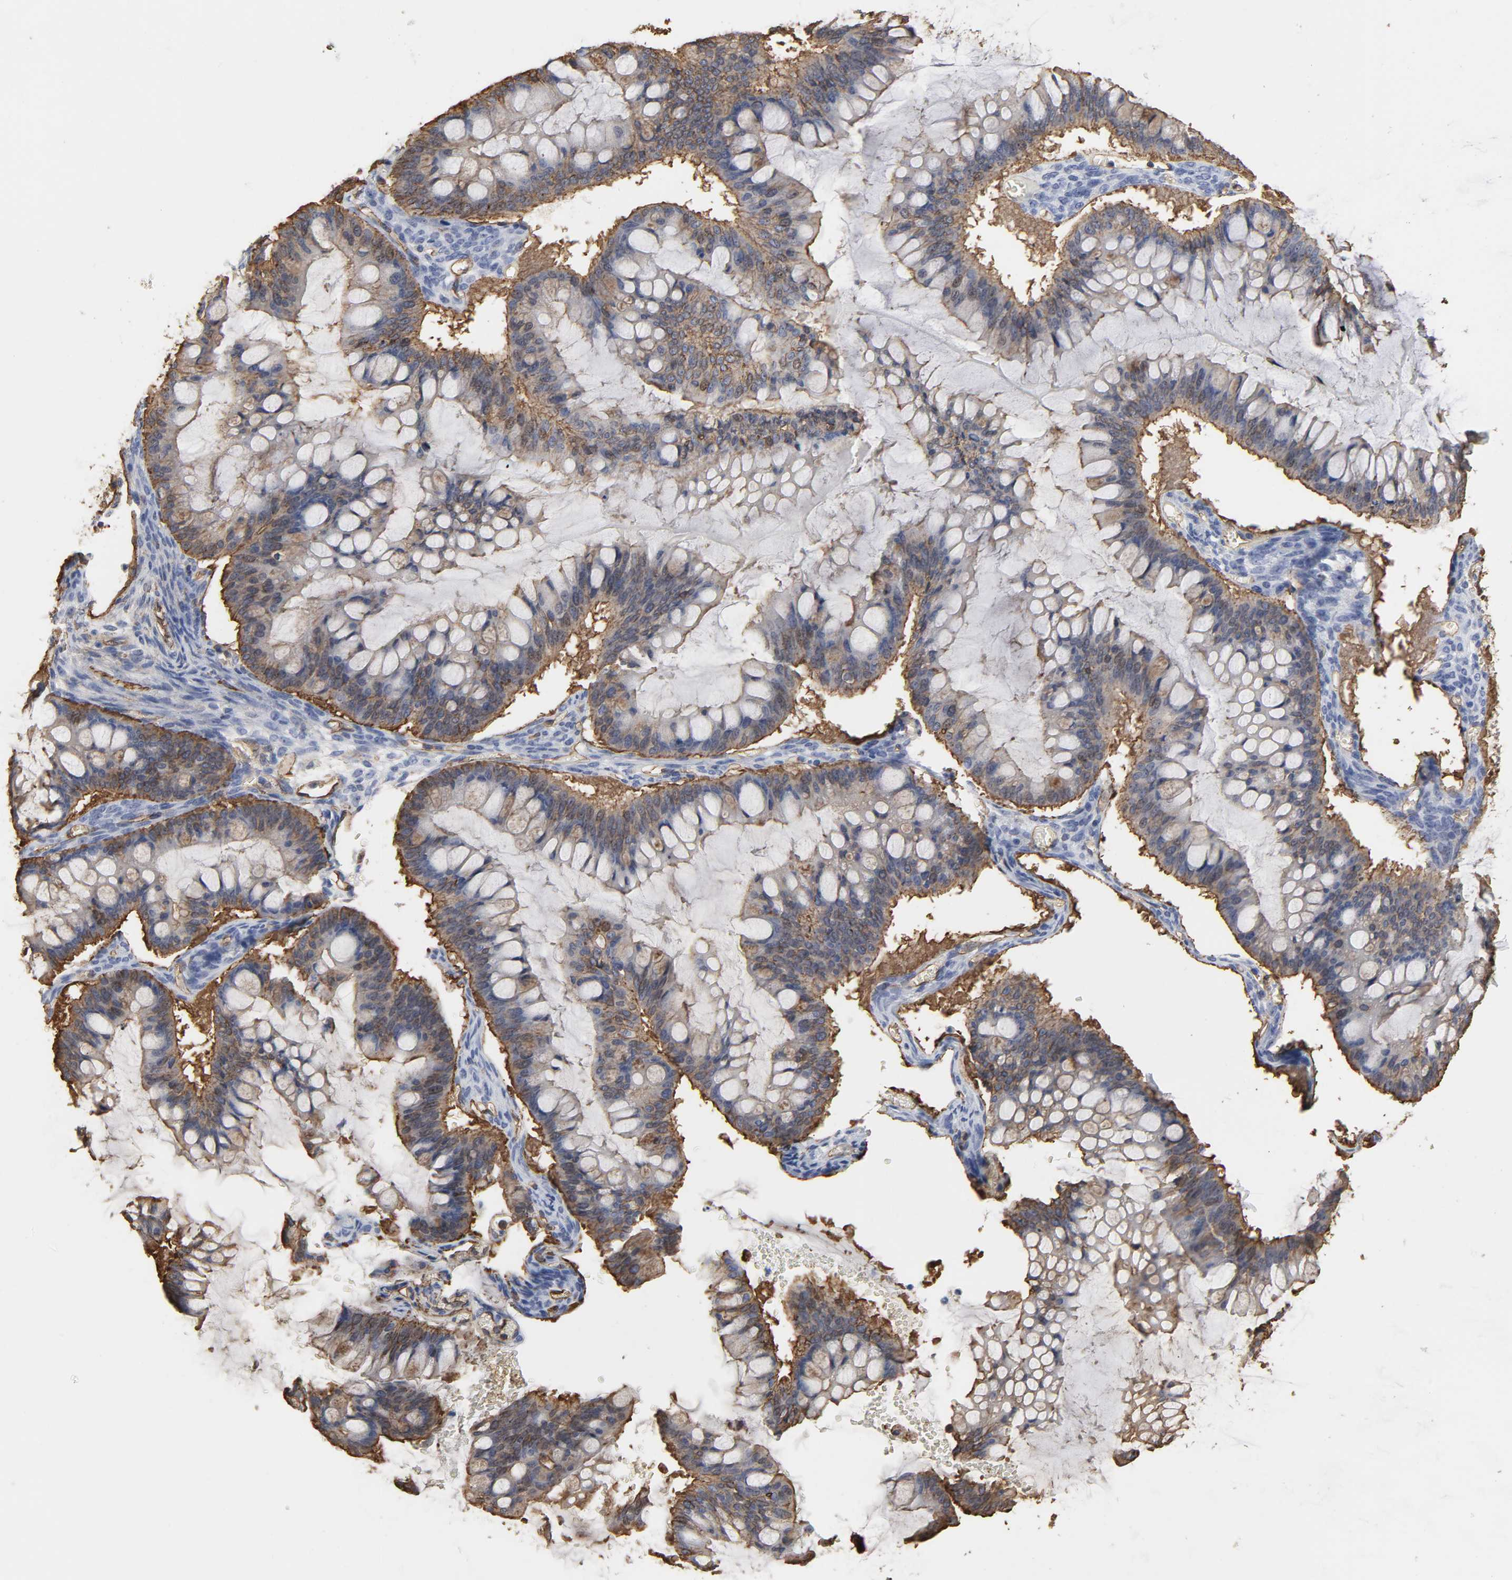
{"staining": {"intensity": "moderate", "quantity": ">75%", "location": "cytoplasmic/membranous"}, "tissue": "ovarian cancer", "cell_type": "Tumor cells", "image_type": "cancer", "snomed": [{"axis": "morphology", "description": "Cystadenocarcinoma, mucinous, NOS"}, {"axis": "topography", "description": "Ovary"}], "caption": "Protein expression analysis of human mucinous cystadenocarcinoma (ovarian) reveals moderate cytoplasmic/membranous expression in approximately >75% of tumor cells.", "gene": "ANXA2", "patient": {"sex": "female", "age": 73}}